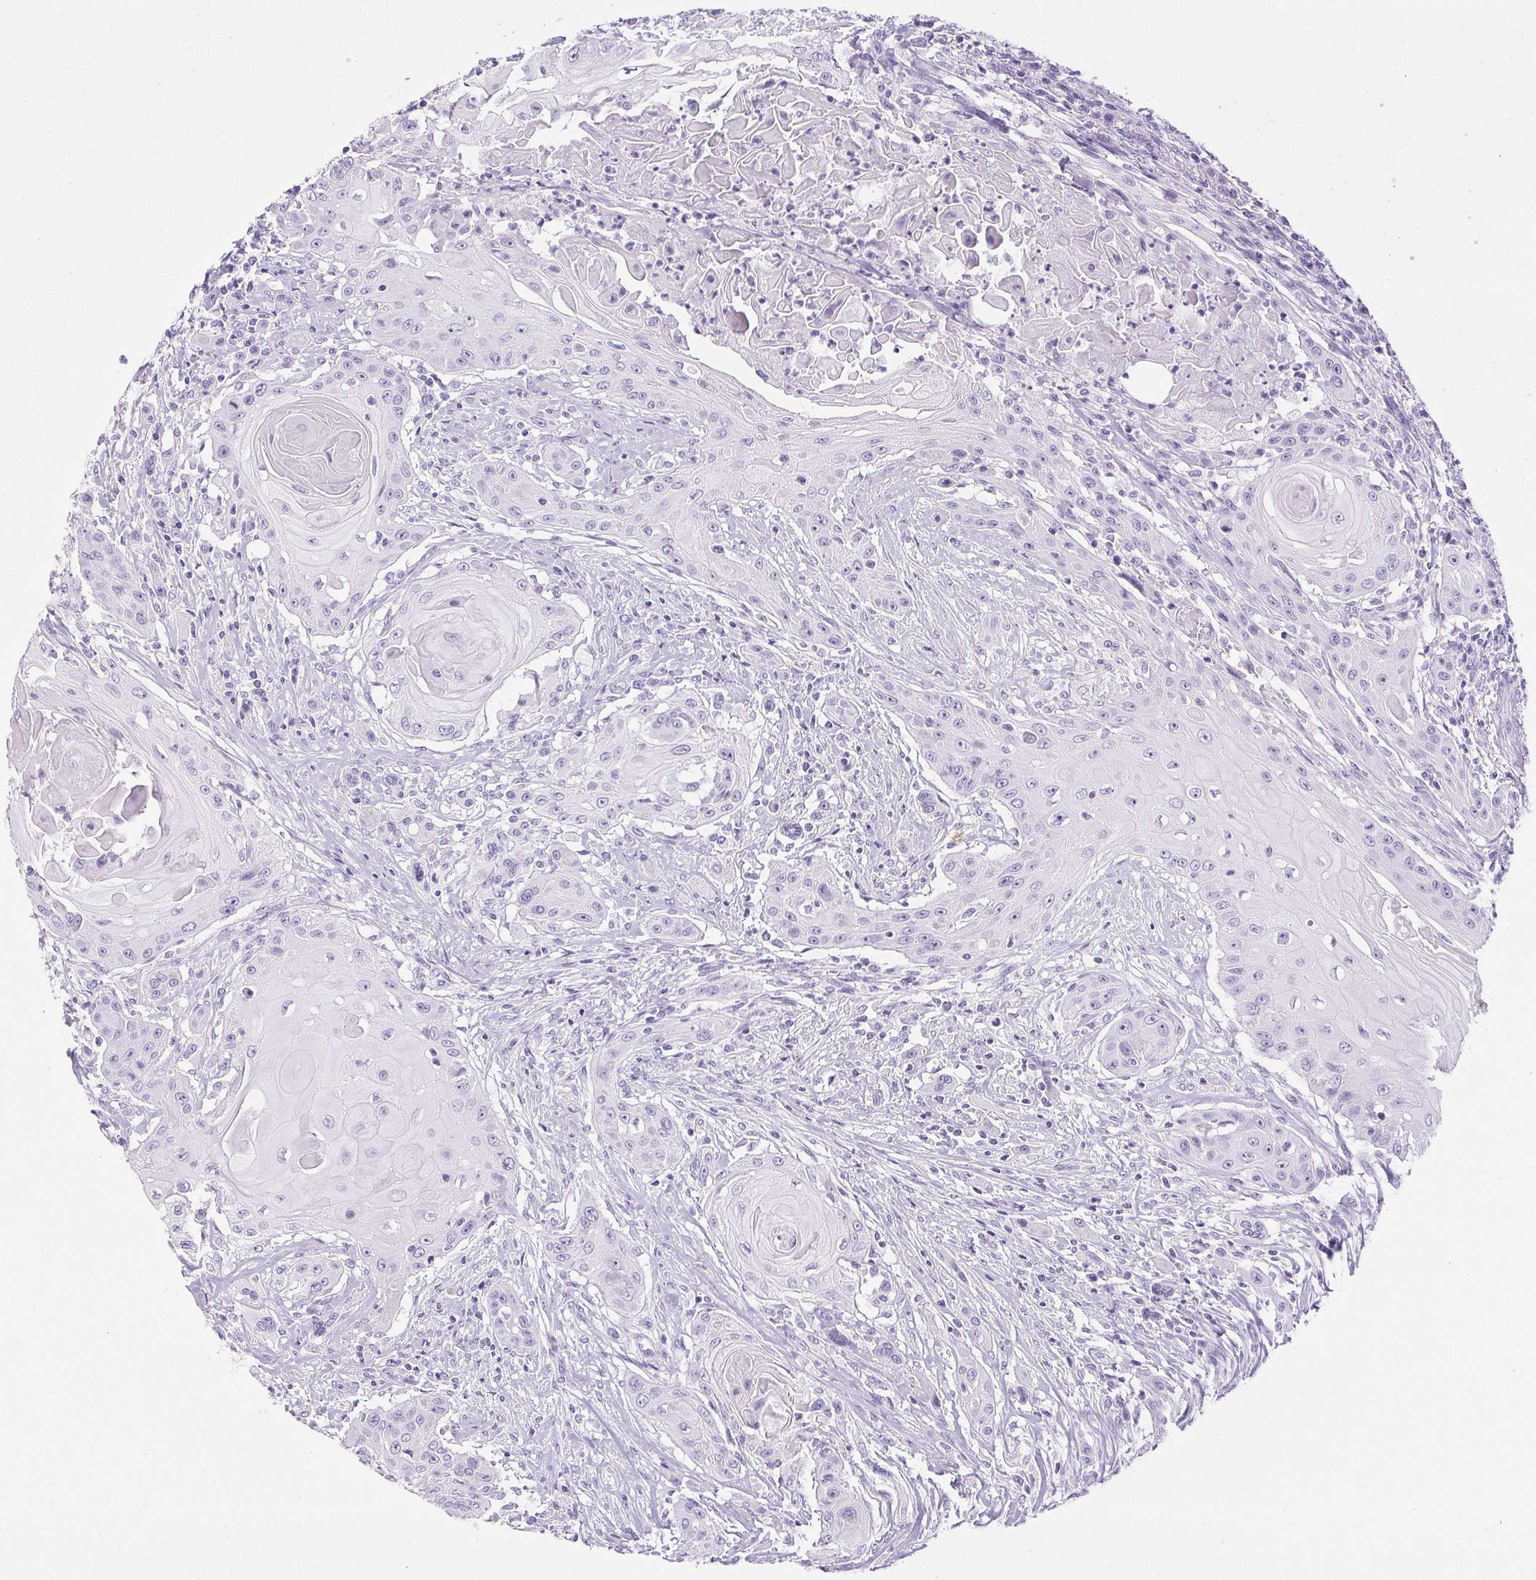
{"staining": {"intensity": "negative", "quantity": "none", "location": "none"}, "tissue": "head and neck cancer", "cell_type": "Tumor cells", "image_type": "cancer", "snomed": [{"axis": "morphology", "description": "Squamous cell carcinoma, NOS"}, {"axis": "topography", "description": "Oral tissue"}, {"axis": "topography", "description": "Head-Neck"}, {"axis": "topography", "description": "Neck, NOS"}], "caption": "This micrograph is of head and neck cancer (squamous cell carcinoma) stained with IHC to label a protein in brown with the nuclei are counter-stained blue. There is no positivity in tumor cells. (Brightfield microscopy of DAB (3,3'-diaminobenzidine) IHC at high magnification).", "gene": "HLA-G", "patient": {"sex": "female", "age": 55}}